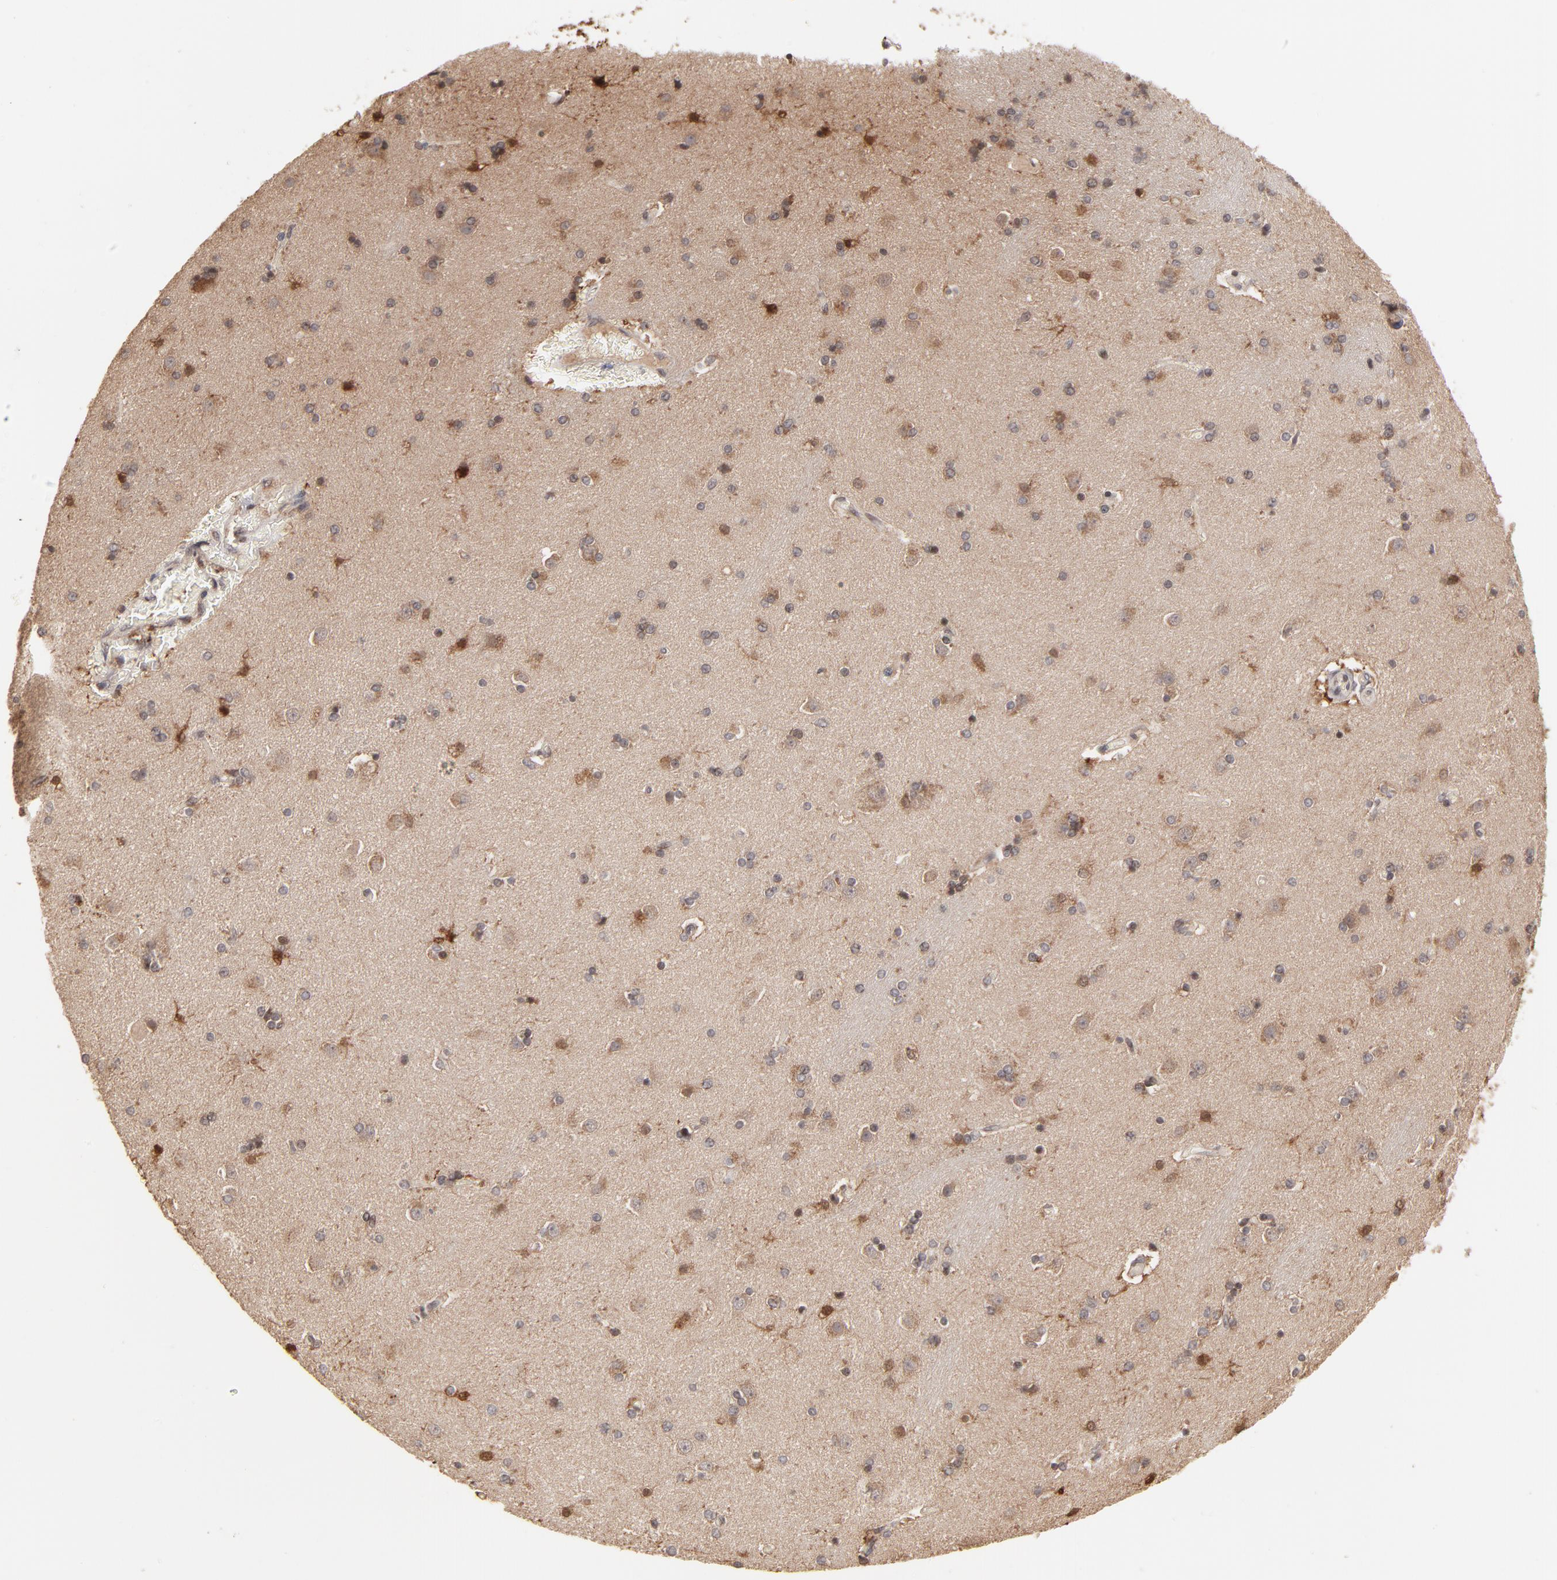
{"staining": {"intensity": "negative", "quantity": "none", "location": "none"}, "tissue": "caudate", "cell_type": "Glial cells", "image_type": "normal", "snomed": [{"axis": "morphology", "description": "Normal tissue, NOS"}, {"axis": "topography", "description": "Lateral ventricle wall"}], "caption": "This is an IHC image of unremarkable human caudate. There is no staining in glial cells.", "gene": "ARIH1", "patient": {"sex": "female", "age": 54}}